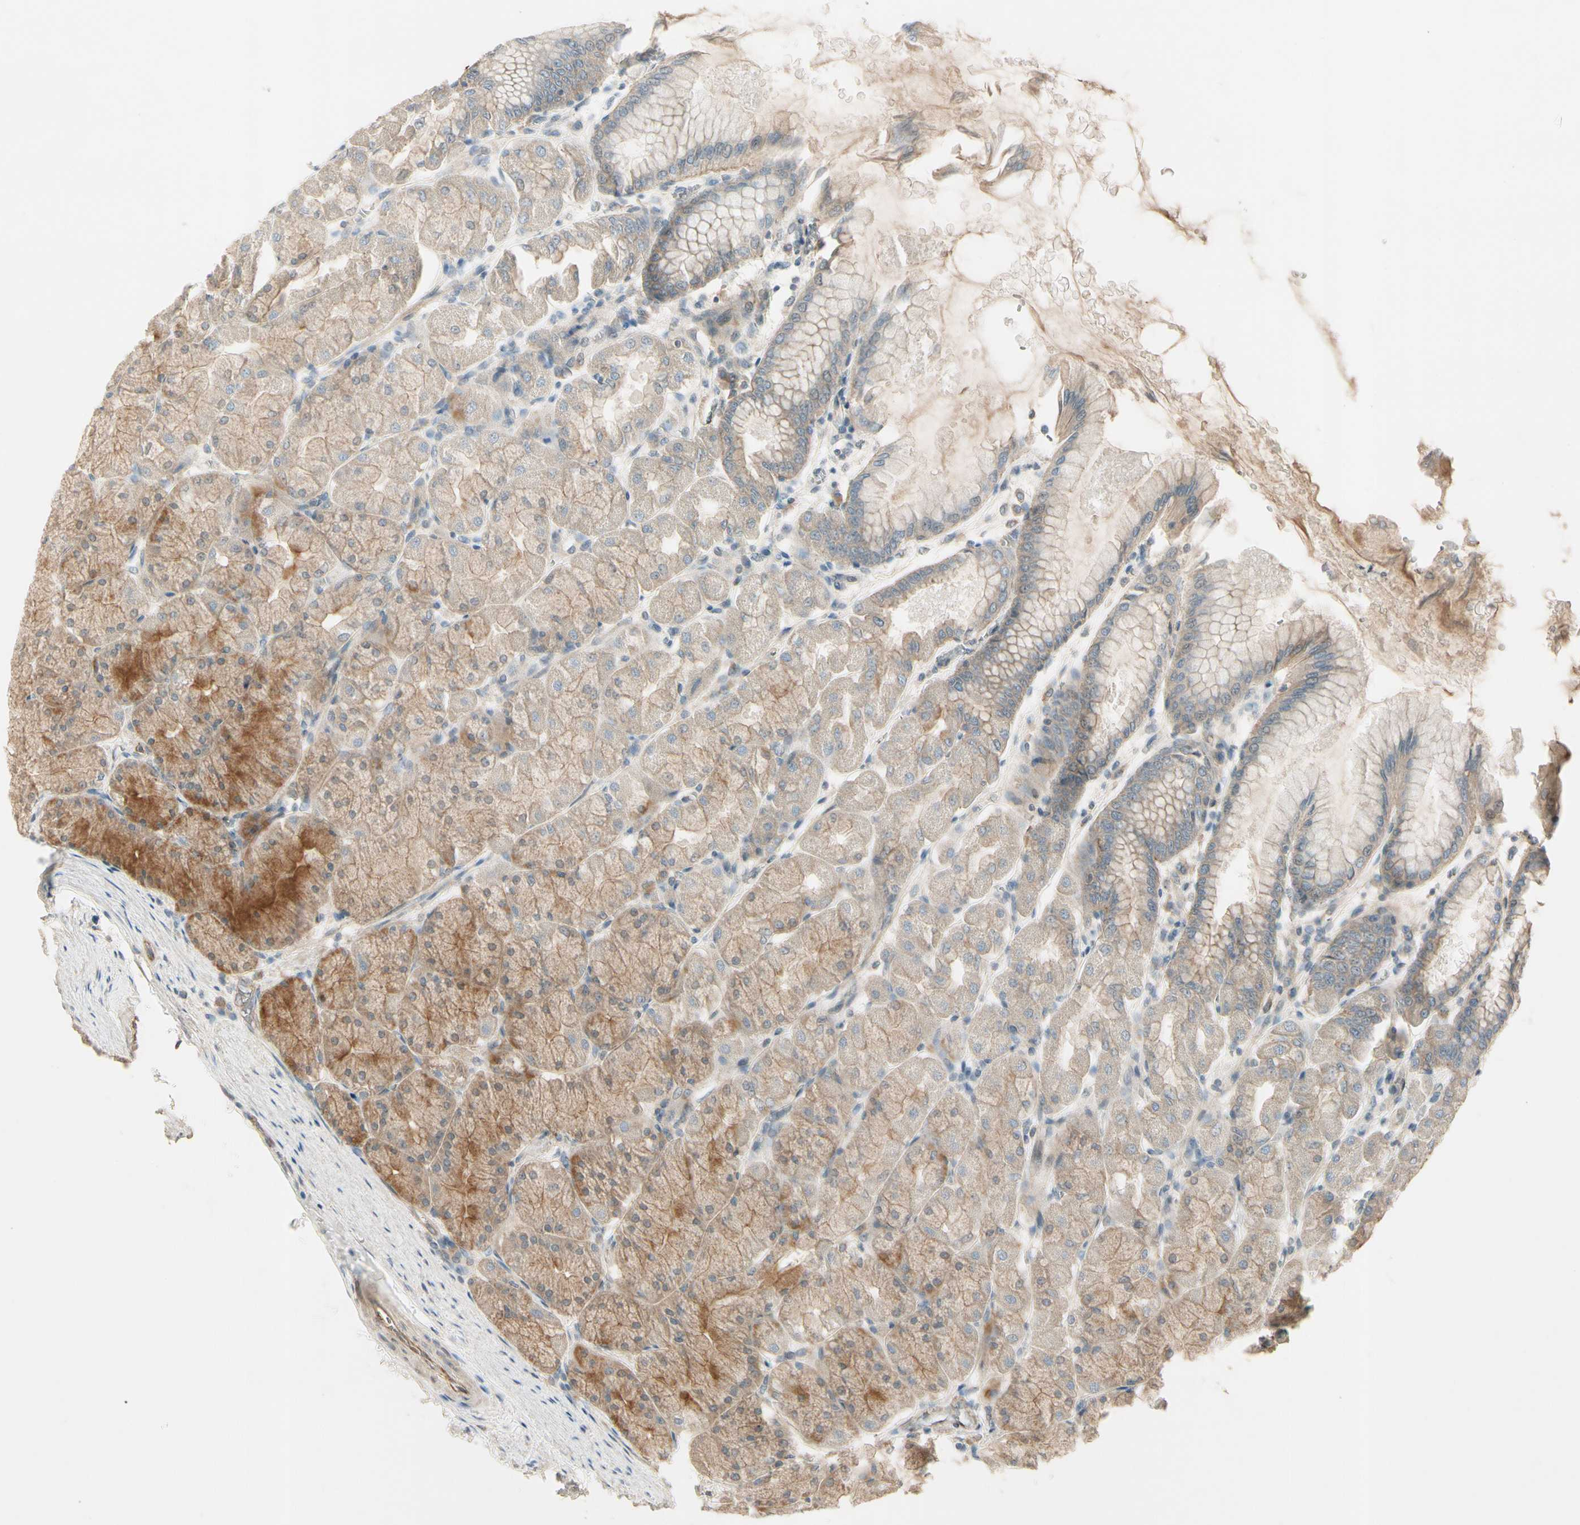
{"staining": {"intensity": "moderate", "quantity": ">75%", "location": "cytoplasmic/membranous"}, "tissue": "stomach", "cell_type": "Glandular cells", "image_type": "normal", "snomed": [{"axis": "morphology", "description": "Normal tissue, NOS"}, {"axis": "topography", "description": "Stomach, upper"}], "caption": "Stomach stained for a protein (brown) displays moderate cytoplasmic/membranous positive expression in about >75% of glandular cells.", "gene": "PPP3CB", "patient": {"sex": "female", "age": 56}}